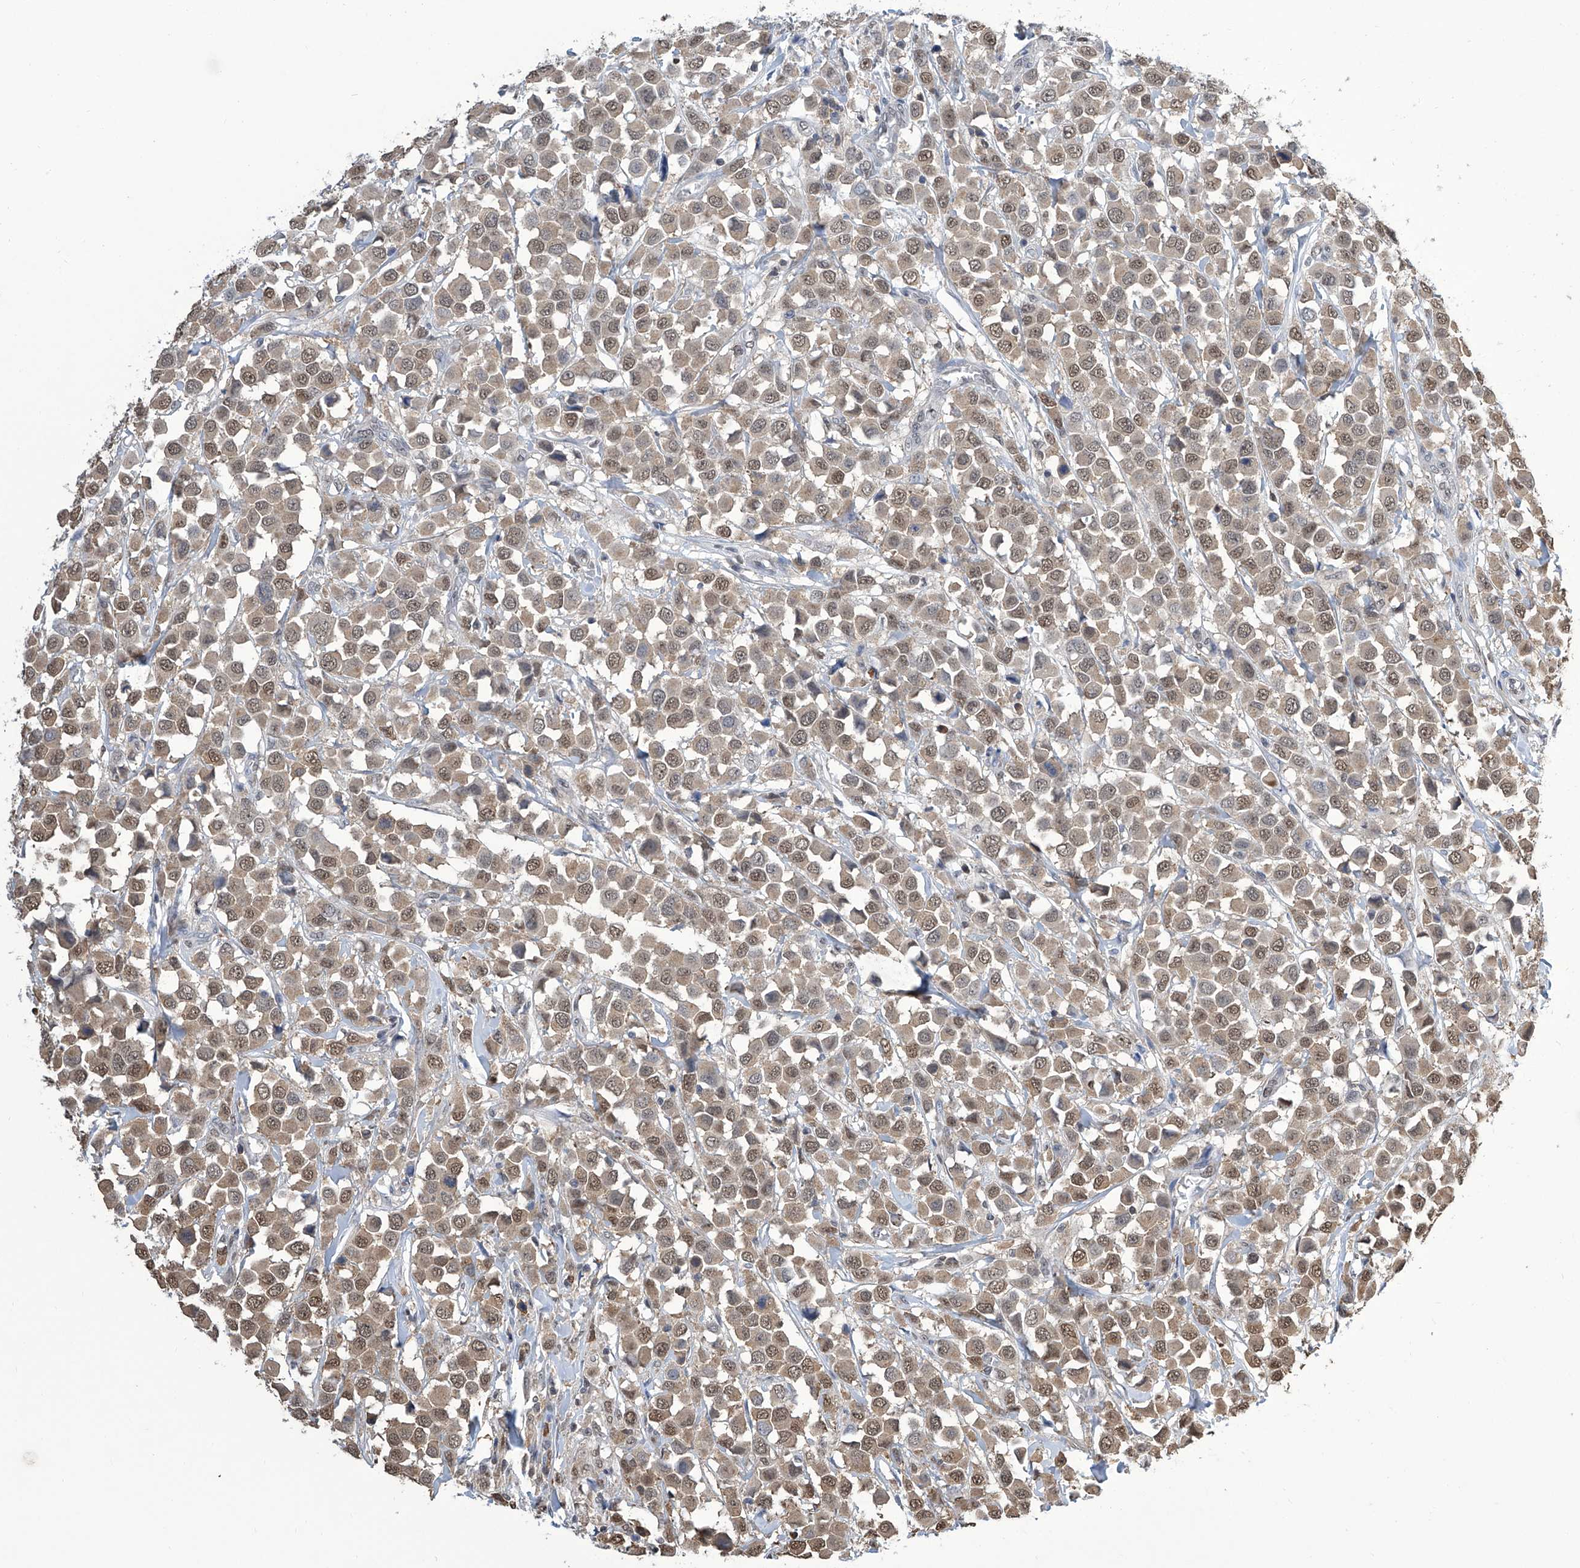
{"staining": {"intensity": "moderate", "quantity": ">75%", "location": "nuclear"}, "tissue": "breast cancer", "cell_type": "Tumor cells", "image_type": "cancer", "snomed": [{"axis": "morphology", "description": "Duct carcinoma"}, {"axis": "topography", "description": "Breast"}], "caption": "Breast cancer stained with immunohistochemistry (IHC) displays moderate nuclear staining in approximately >75% of tumor cells.", "gene": "SREBF2", "patient": {"sex": "female", "age": 61}}